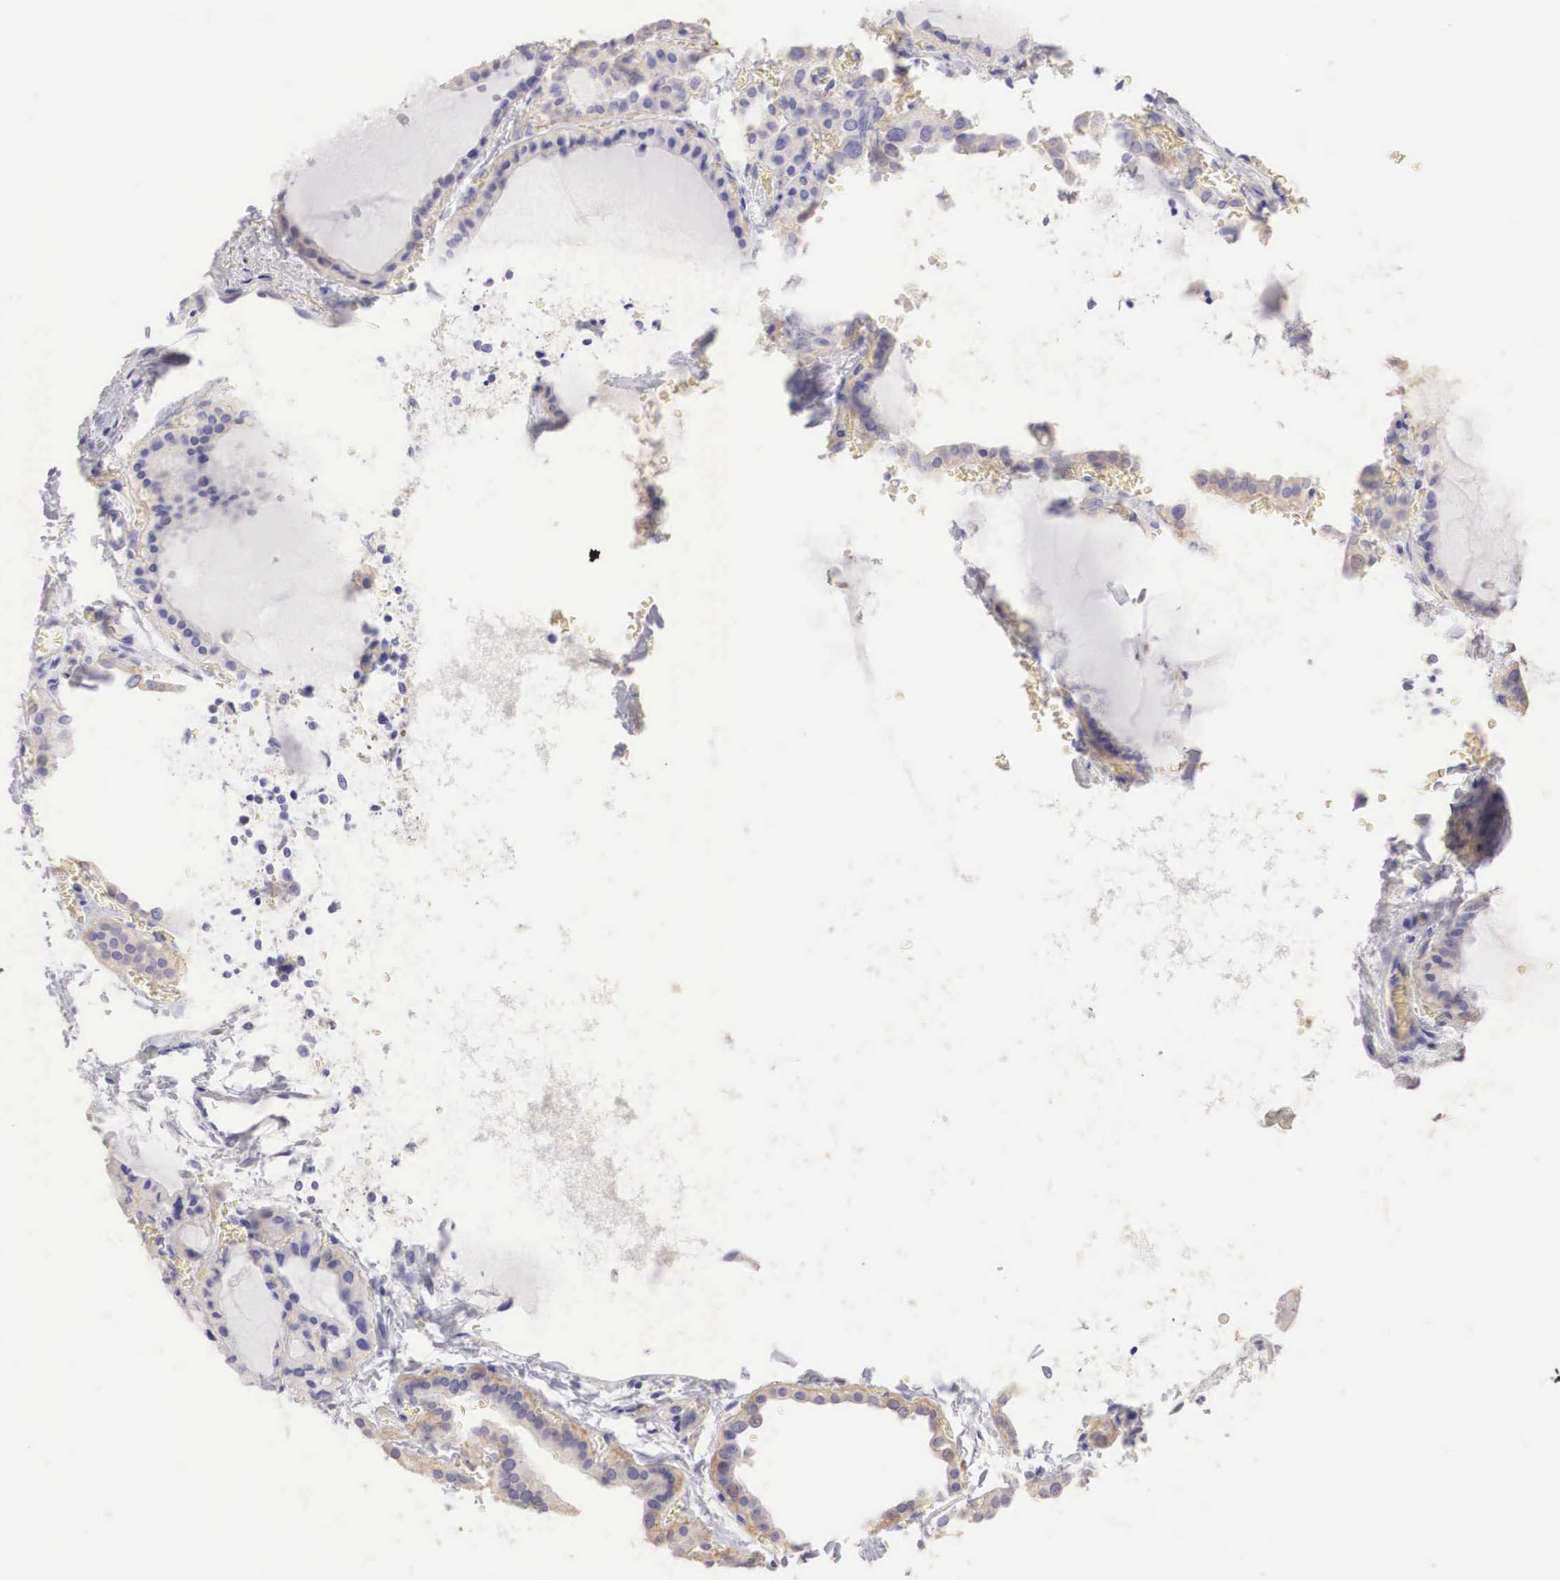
{"staining": {"intensity": "negative", "quantity": "none", "location": "none"}, "tissue": "thyroid gland", "cell_type": "Glandular cells", "image_type": "normal", "snomed": [{"axis": "morphology", "description": "Normal tissue, NOS"}, {"axis": "topography", "description": "Thyroid gland"}], "caption": "Immunohistochemistry of normal thyroid gland demonstrates no staining in glandular cells.", "gene": "ERBB2", "patient": {"sex": "female", "age": 55}}